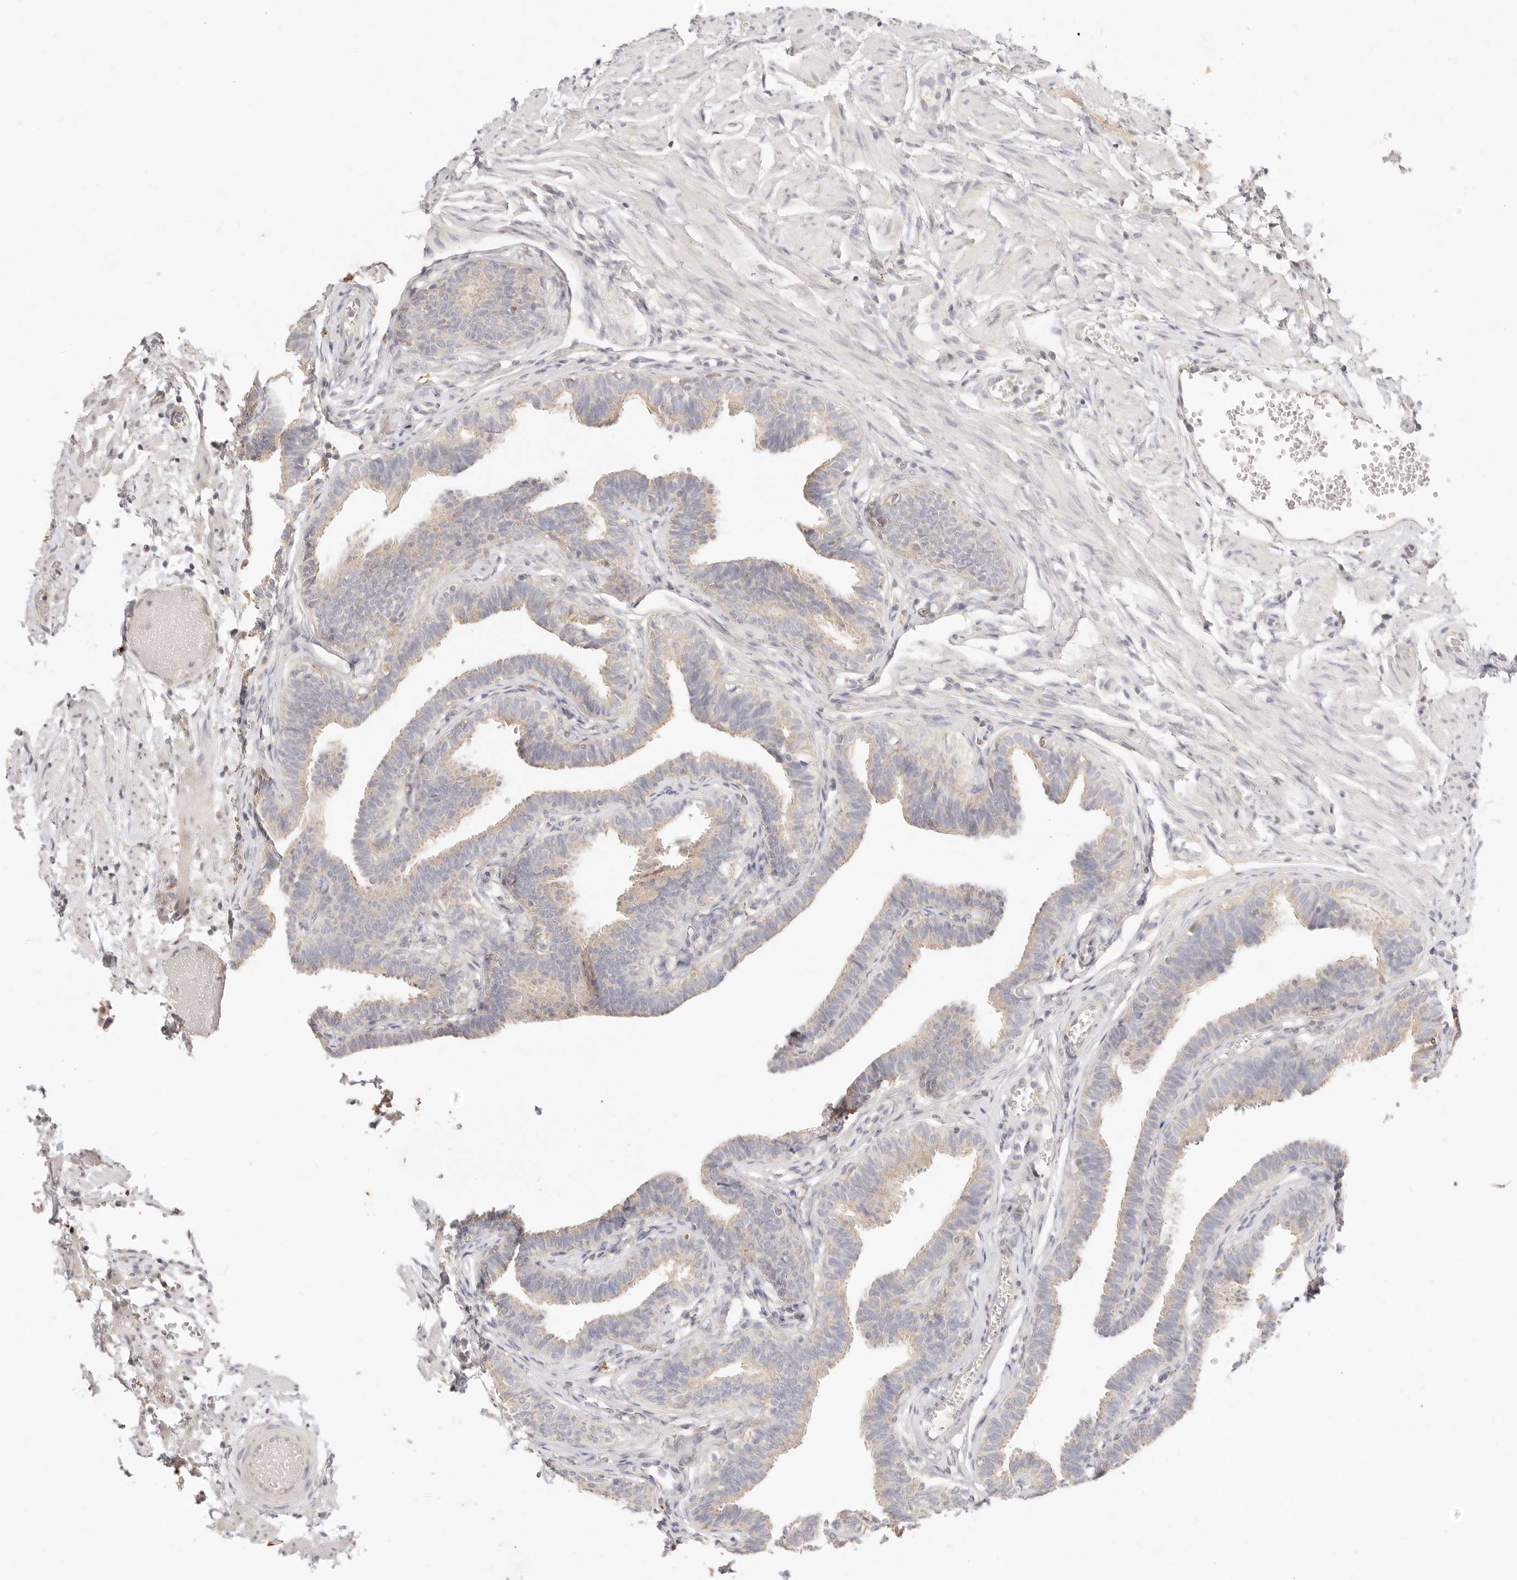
{"staining": {"intensity": "weak", "quantity": "25%-75%", "location": "cytoplasmic/membranous"}, "tissue": "fallopian tube", "cell_type": "Glandular cells", "image_type": "normal", "snomed": [{"axis": "morphology", "description": "Normal tissue, NOS"}, {"axis": "topography", "description": "Fallopian tube"}, {"axis": "topography", "description": "Ovary"}], "caption": "About 25%-75% of glandular cells in normal human fallopian tube show weak cytoplasmic/membranous protein positivity as visualized by brown immunohistochemical staining.", "gene": "ACOX1", "patient": {"sex": "female", "age": 23}}